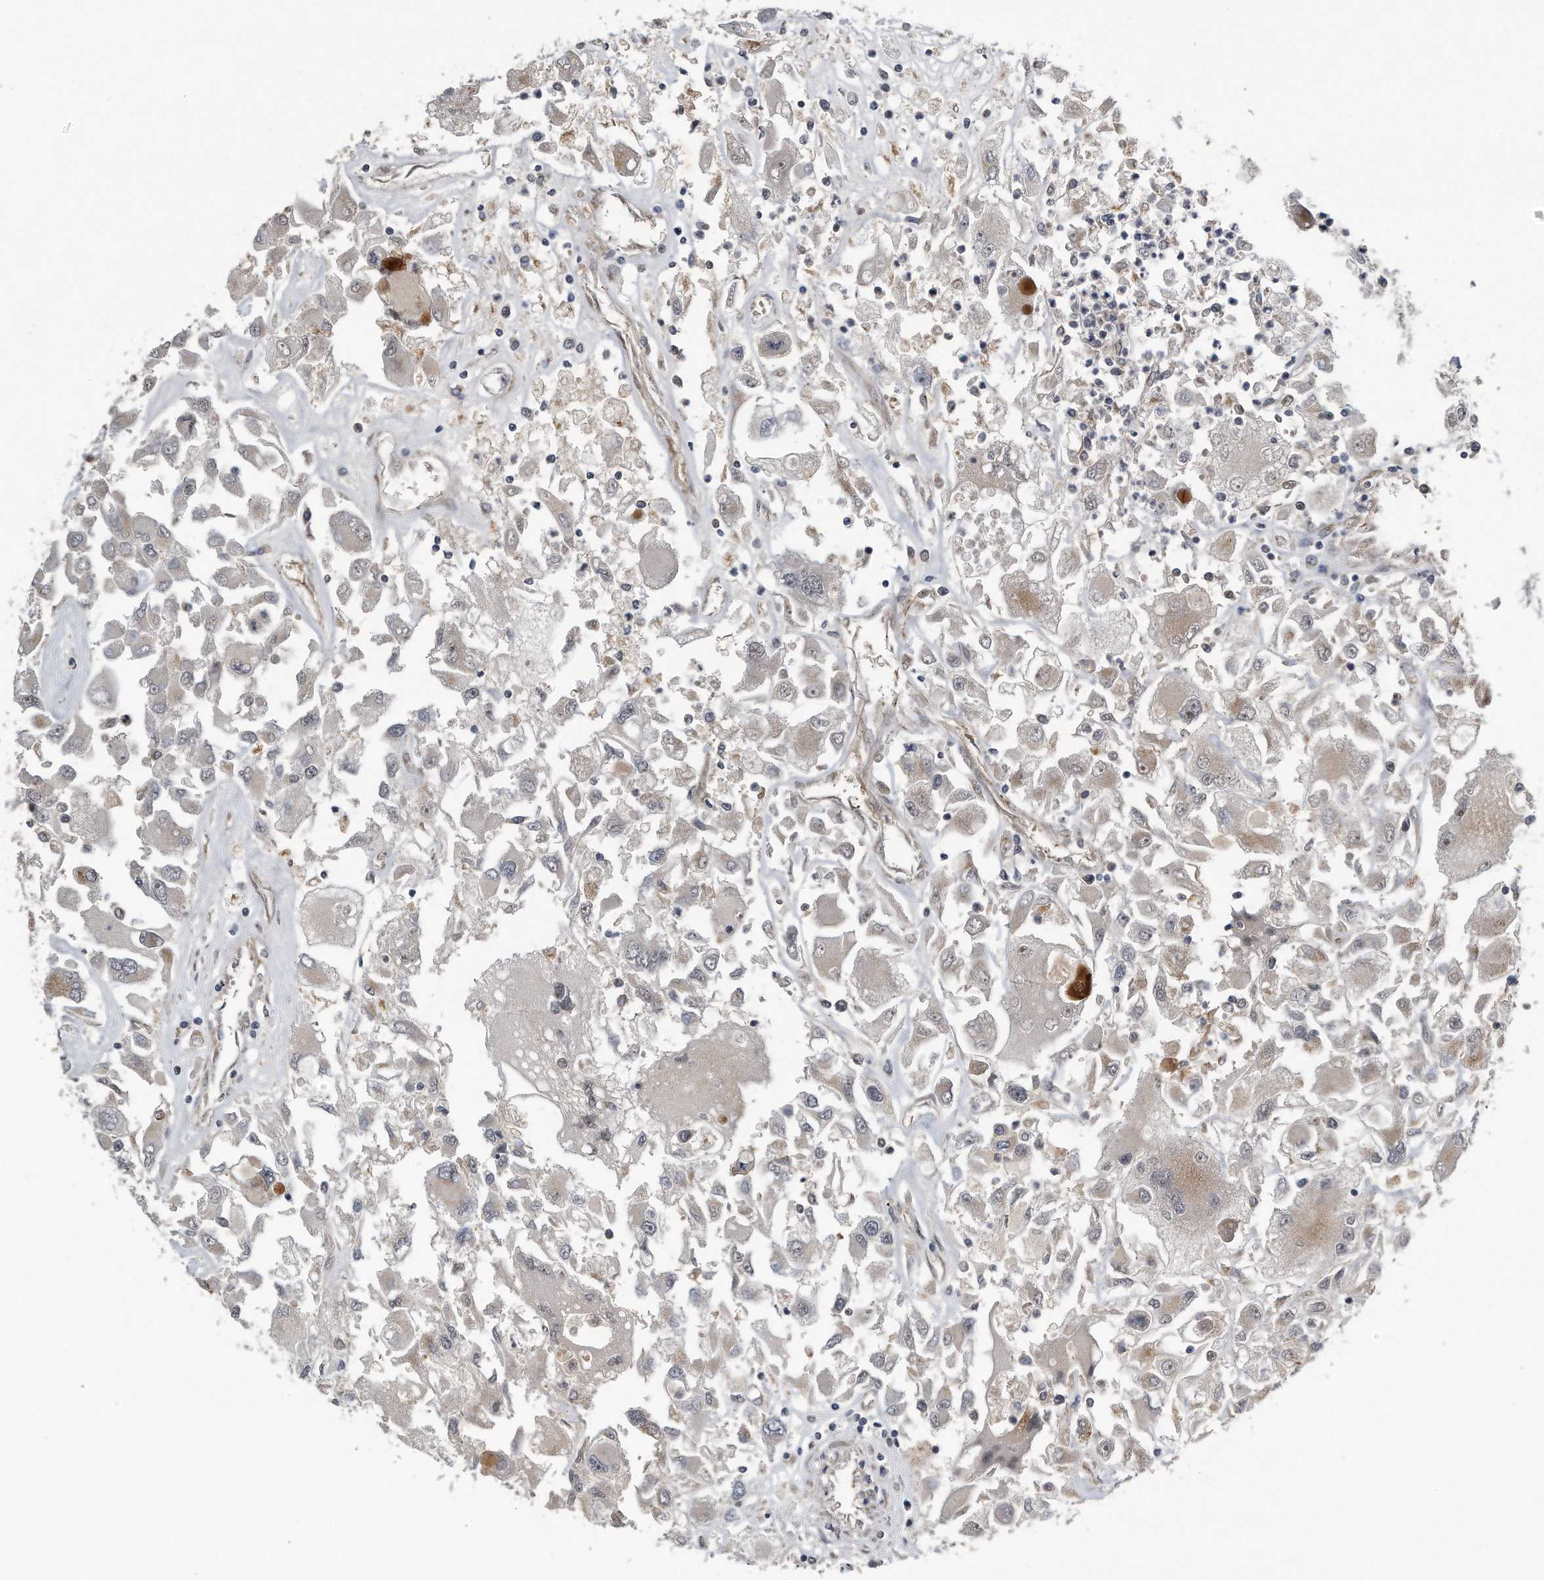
{"staining": {"intensity": "weak", "quantity": "<25%", "location": "cytoplasmic/membranous"}, "tissue": "renal cancer", "cell_type": "Tumor cells", "image_type": "cancer", "snomed": [{"axis": "morphology", "description": "Adenocarcinoma, NOS"}, {"axis": "topography", "description": "Kidney"}], "caption": "DAB (3,3'-diaminobenzidine) immunohistochemical staining of renal cancer (adenocarcinoma) demonstrates no significant expression in tumor cells.", "gene": "LYRM4", "patient": {"sex": "female", "age": 52}}